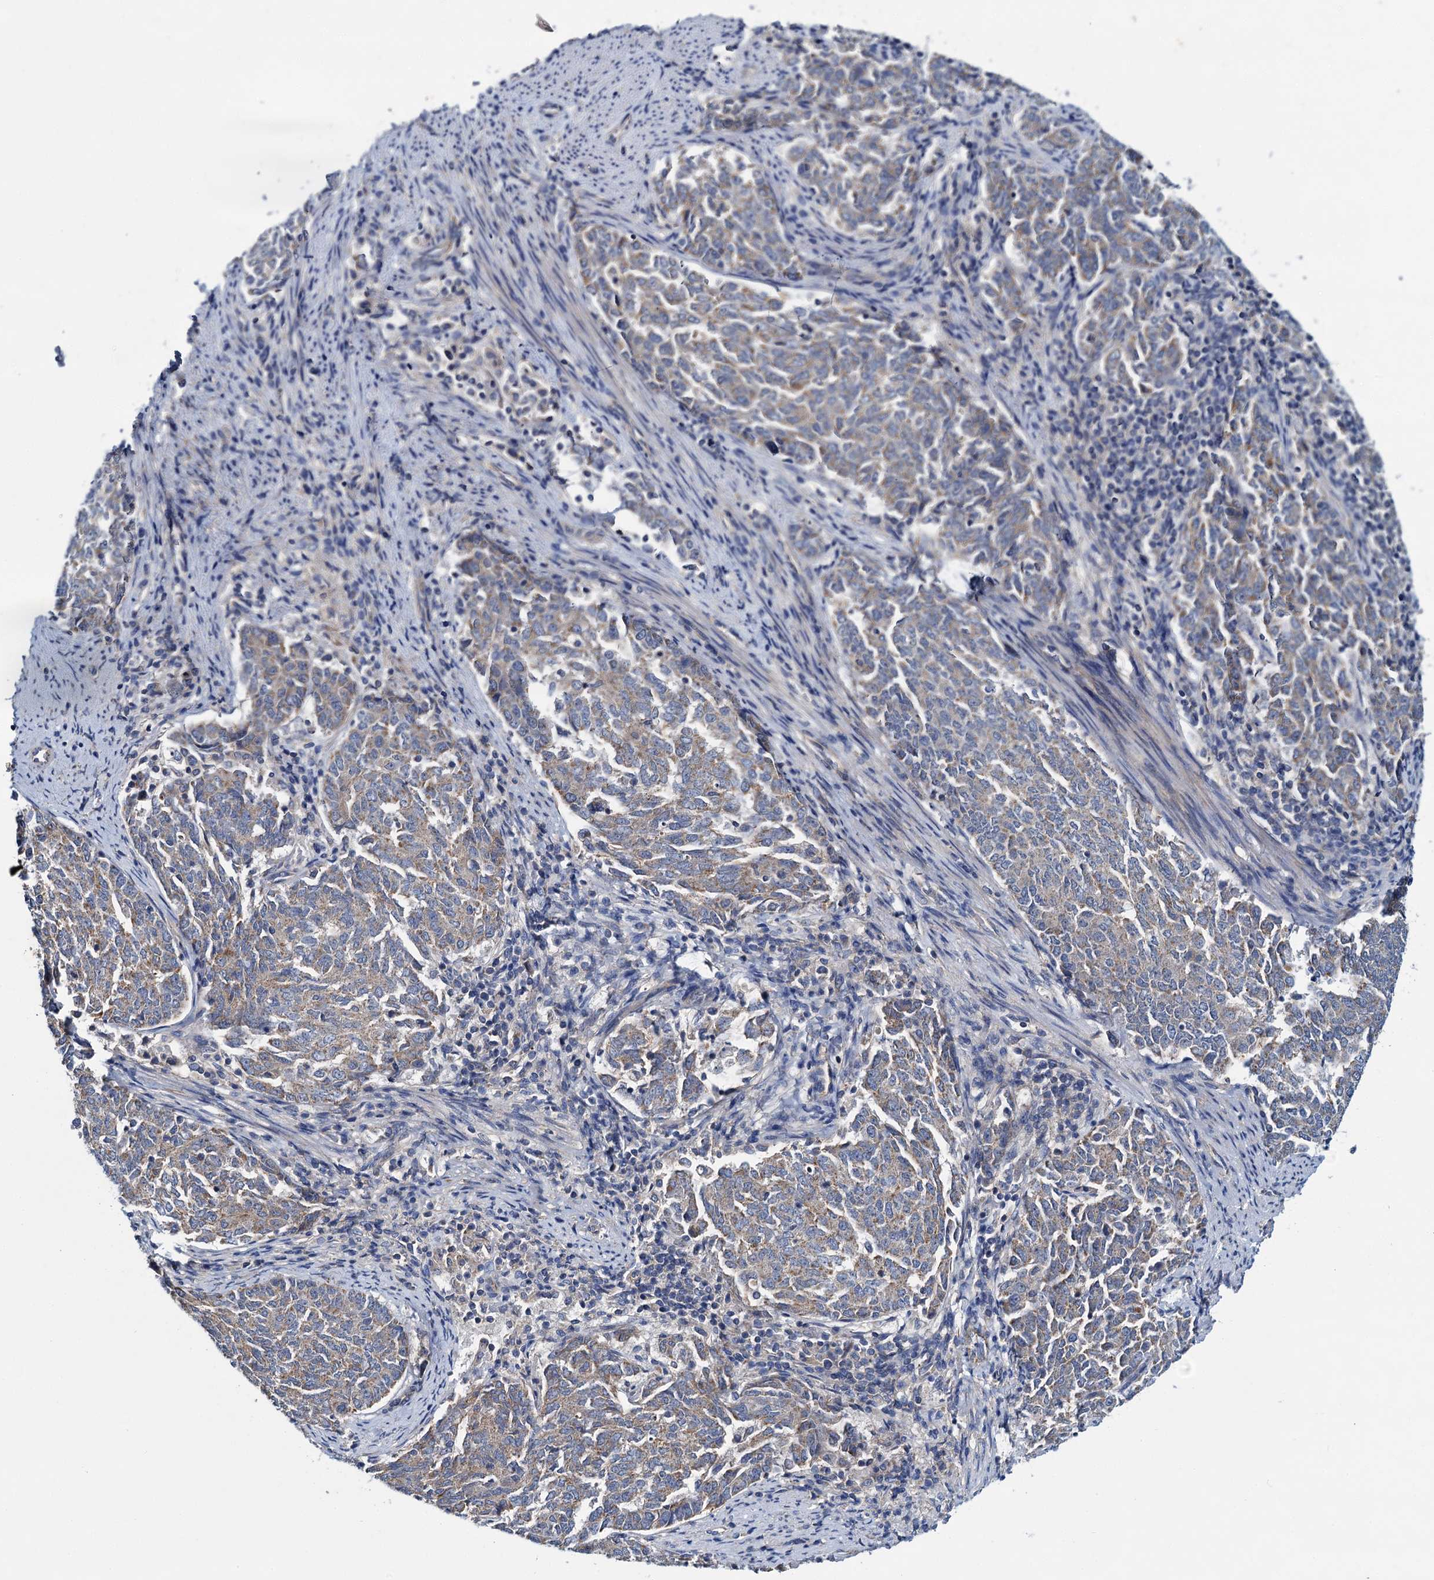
{"staining": {"intensity": "moderate", "quantity": "25%-75%", "location": "cytoplasmic/membranous"}, "tissue": "endometrial cancer", "cell_type": "Tumor cells", "image_type": "cancer", "snomed": [{"axis": "morphology", "description": "Adenocarcinoma, NOS"}, {"axis": "topography", "description": "Endometrium"}], "caption": "High-magnification brightfield microscopy of endometrial cancer stained with DAB (brown) and counterstained with hematoxylin (blue). tumor cells exhibit moderate cytoplasmic/membranous expression is present in approximately25%-75% of cells. (Stains: DAB (3,3'-diaminobenzidine) in brown, nuclei in blue, Microscopy: brightfield microscopy at high magnification).", "gene": "CEP295", "patient": {"sex": "female", "age": 80}}